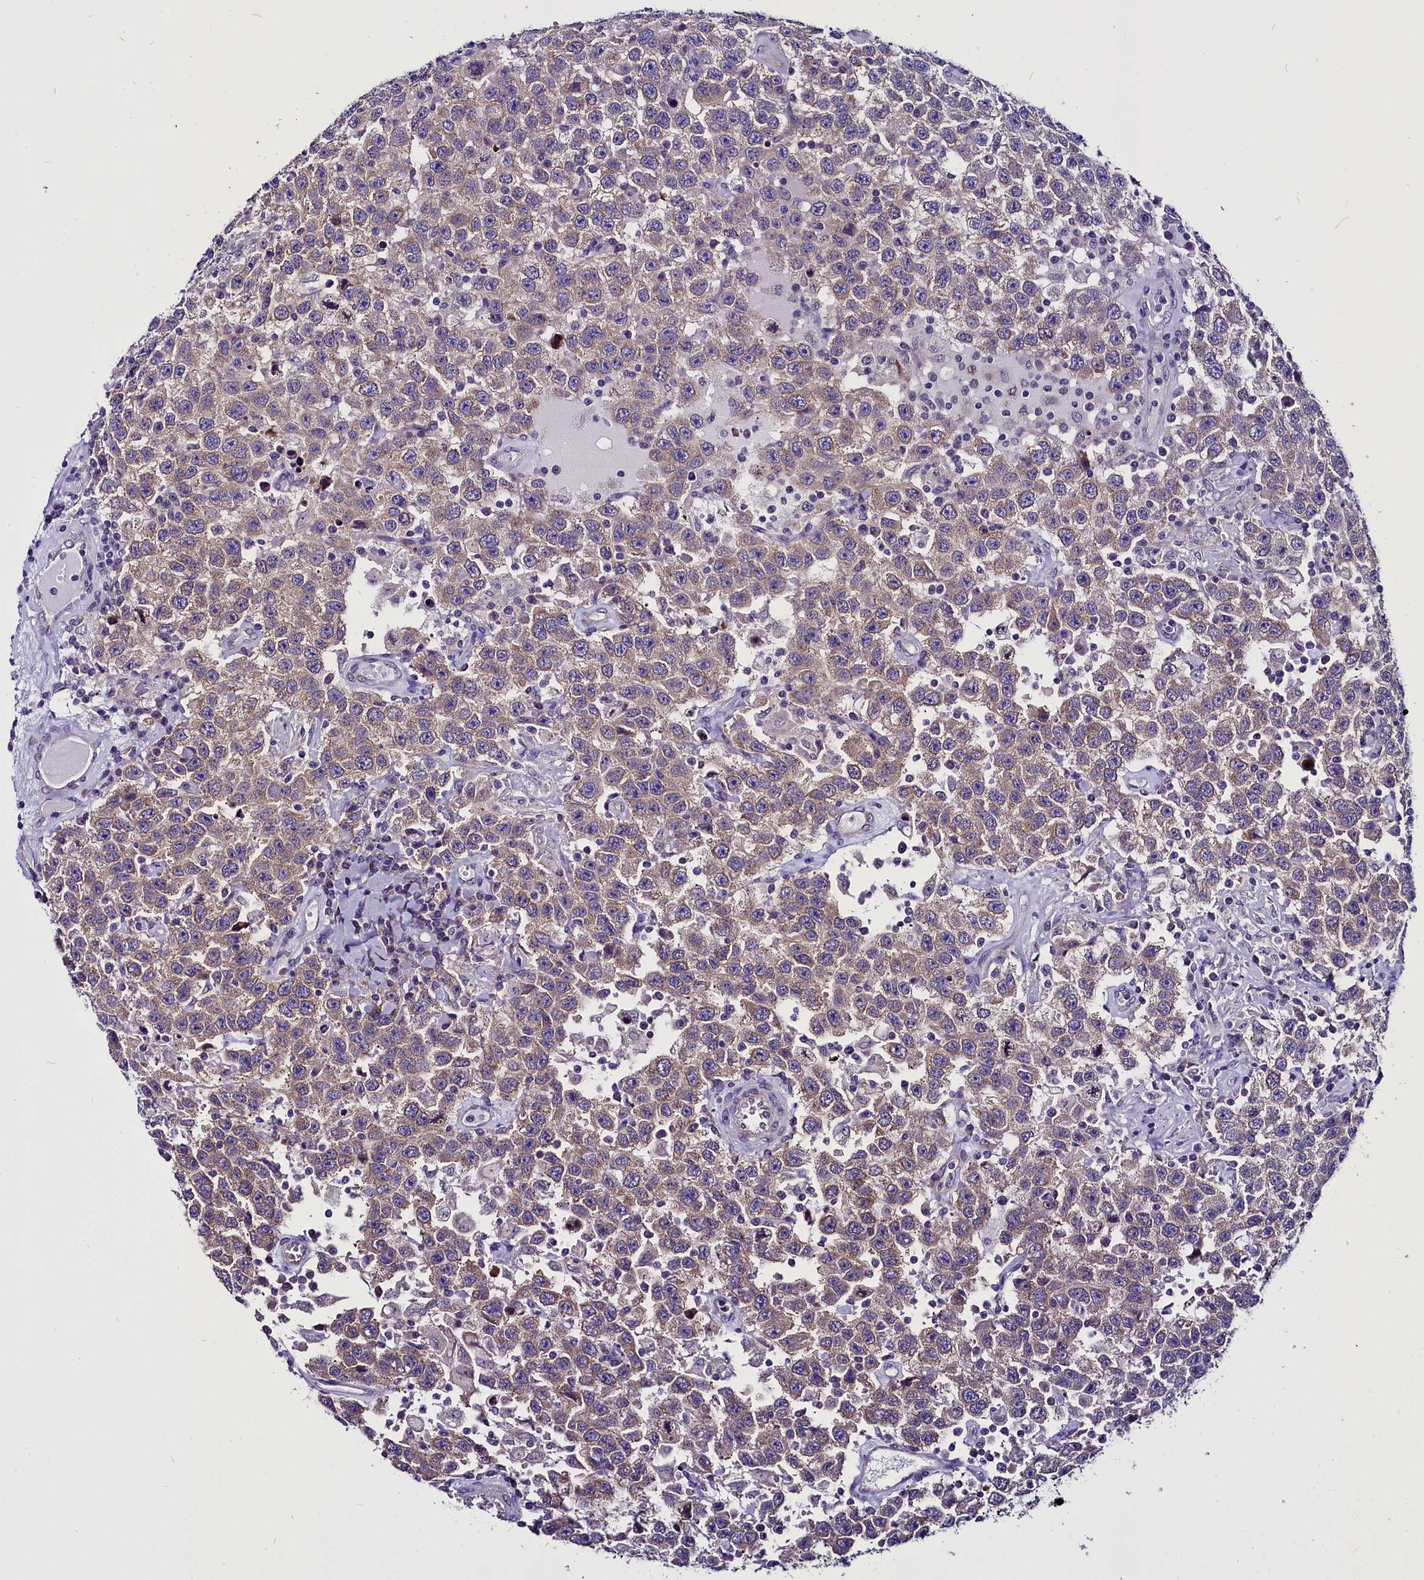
{"staining": {"intensity": "weak", "quantity": "25%-75%", "location": "cytoplasmic/membranous"}, "tissue": "testis cancer", "cell_type": "Tumor cells", "image_type": "cancer", "snomed": [{"axis": "morphology", "description": "Seminoma, NOS"}, {"axis": "topography", "description": "Testis"}], "caption": "A photomicrograph showing weak cytoplasmic/membranous staining in approximately 25%-75% of tumor cells in testis cancer, as visualized by brown immunohistochemical staining.", "gene": "CEP170", "patient": {"sex": "male", "age": 41}}